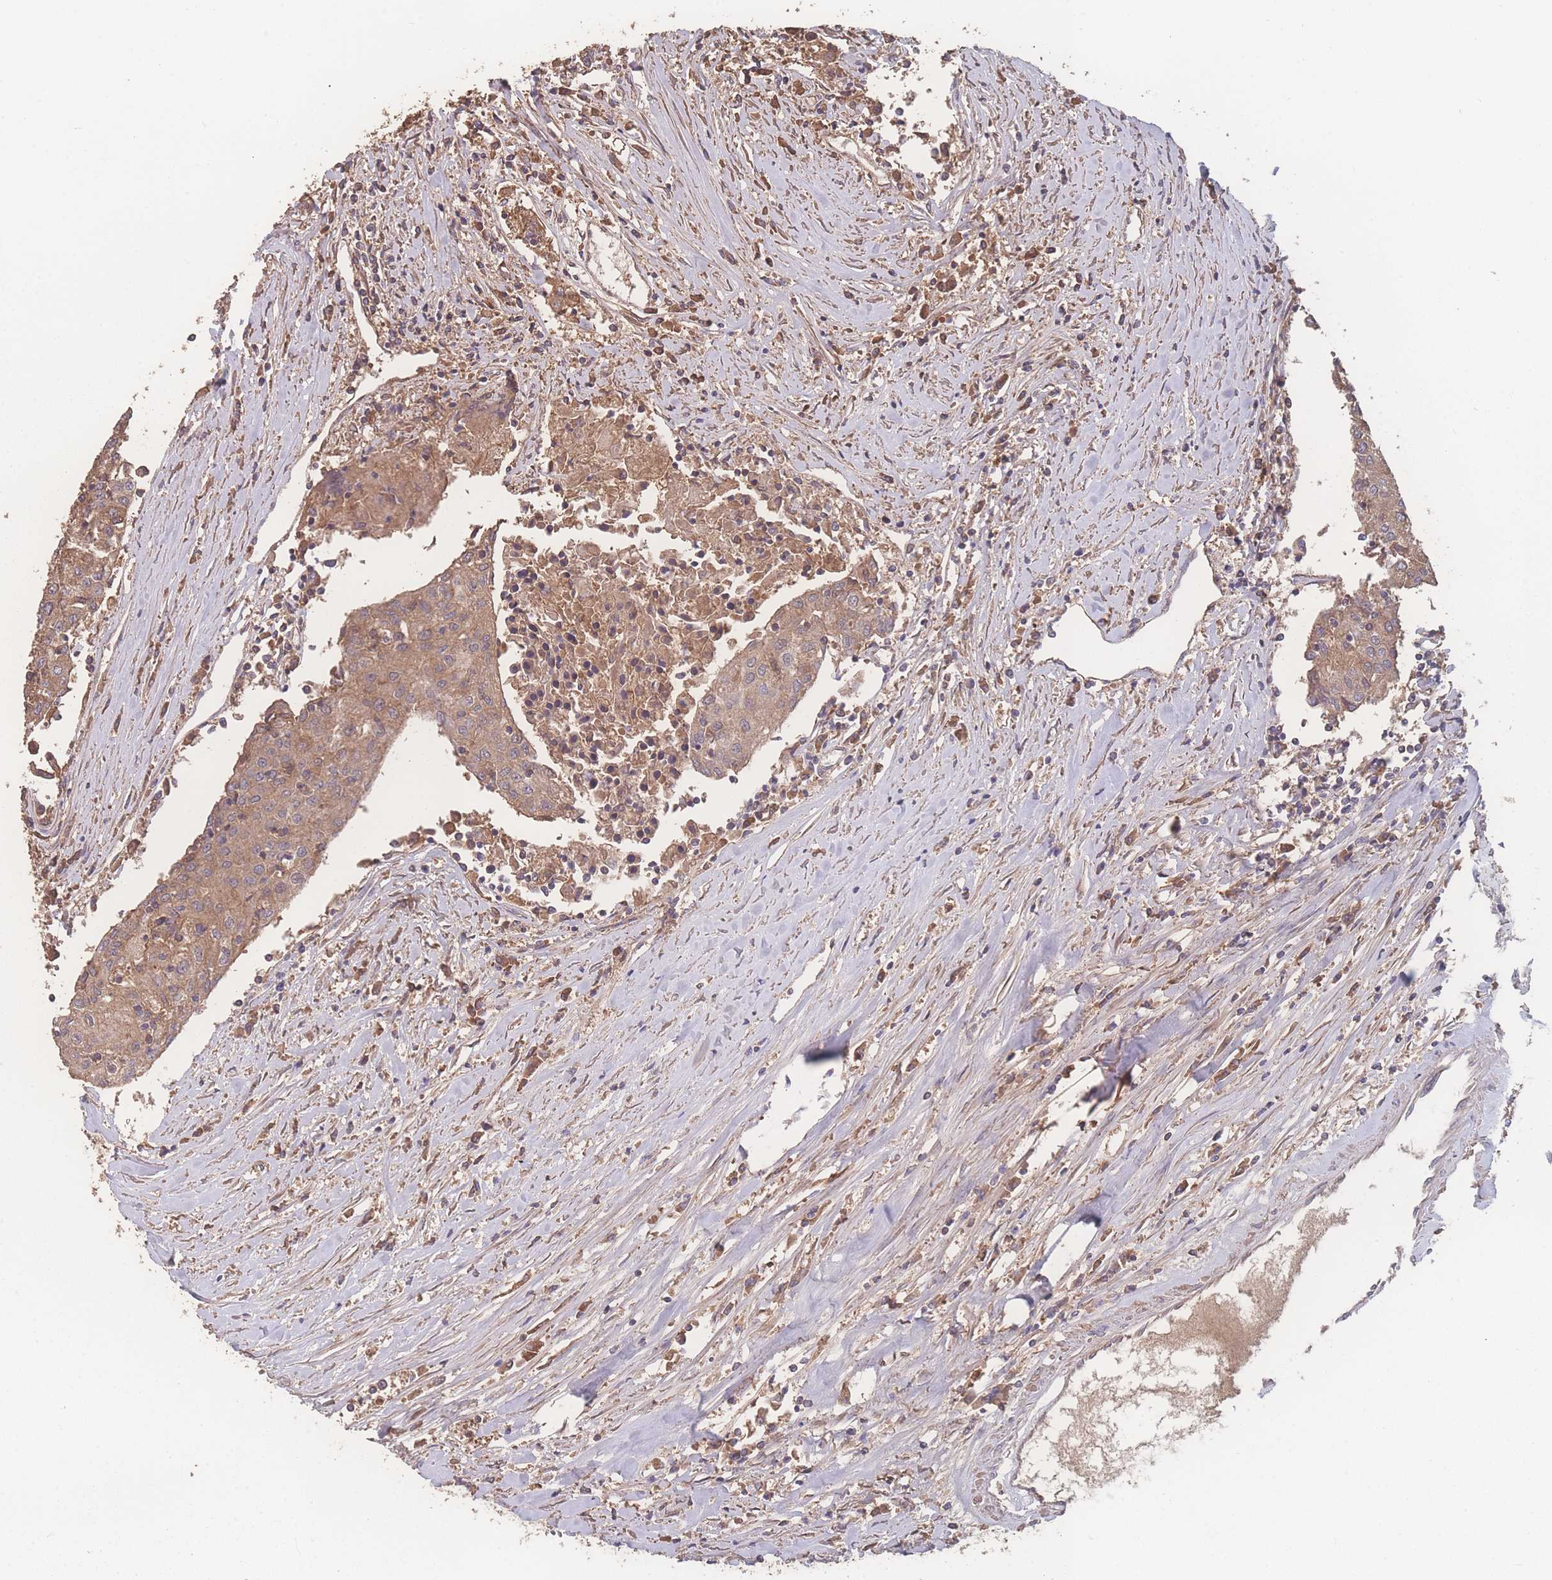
{"staining": {"intensity": "moderate", "quantity": ">75%", "location": "cytoplasmic/membranous"}, "tissue": "urothelial cancer", "cell_type": "Tumor cells", "image_type": "cancer", "snomed": [{"axis": "morphology", "description": "Urothelial carcinoma, High grade"}, {"axis": "topography", "description": "Urinary bladder"}], "caption": "Immunohistochemistry photomicrograph of human urothelial cancer stained for a protein (brown), which exhibits medium levels of moderate cytoplasmic/membranous expression in about >75% of tumor cells.", "gene": "ATXN10", "patient": {"sex": "female", "age": 85}}